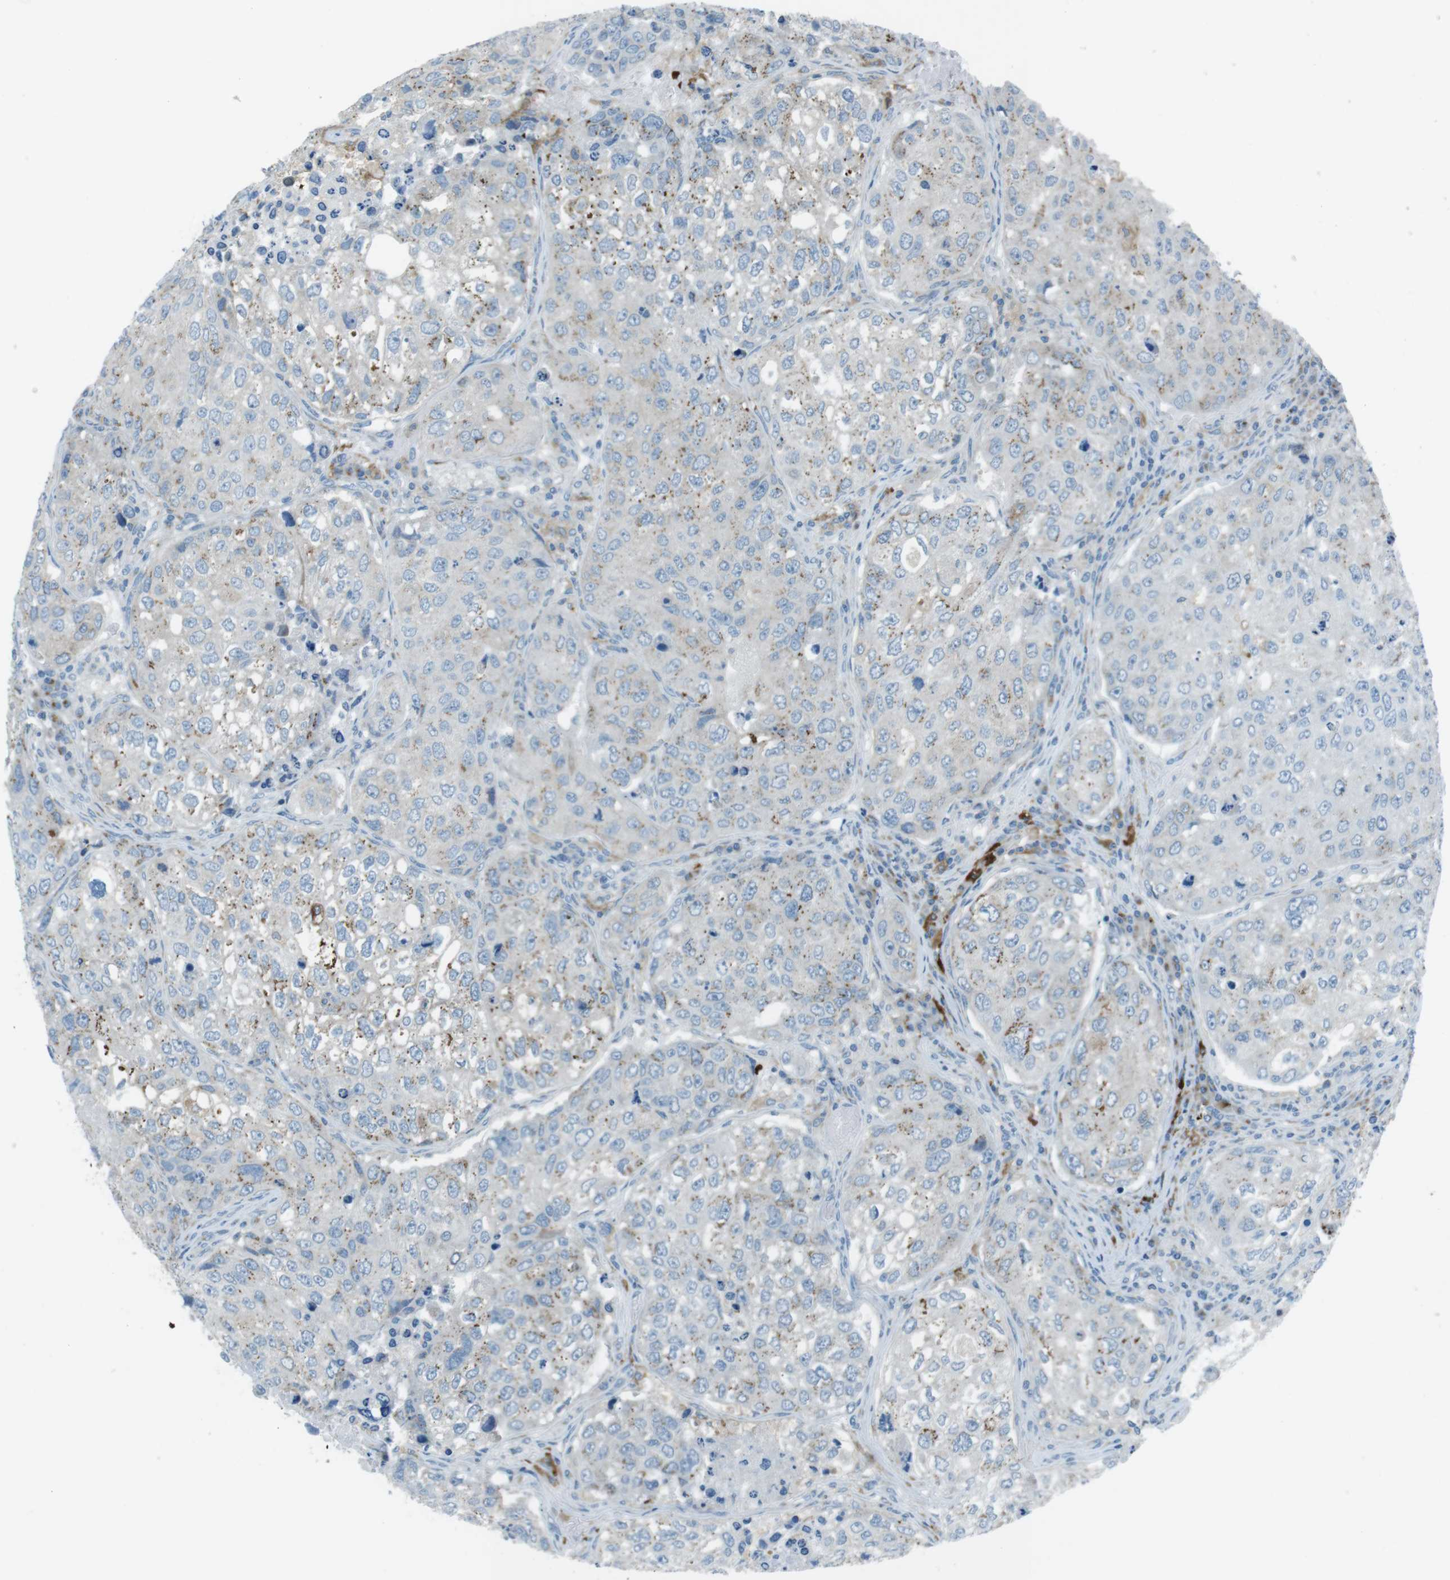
{"staining": {"intensity": "moderate", "quantity": "<25%", "location": "cytoplasmic/membranous"}, "tissue": "urothelial cancer", "cell_type": "Tumor cells", "image_type": "cancer", "snomed": [{"axis": "morphology", "description": "Urothelial carcinoma, High grade"}, {"axis": "topography", "description": "Lymph node"}, {"axis": "topography", "description": "Urinary bladder"}], "caption": "Tumor cells exhibit low levels of moderate cytoplasmic/membranous expression in about <25% of cells in urothelial cancer.", "gene": "TXNDC15", "patient": {"sex": "male", "age": 51}}